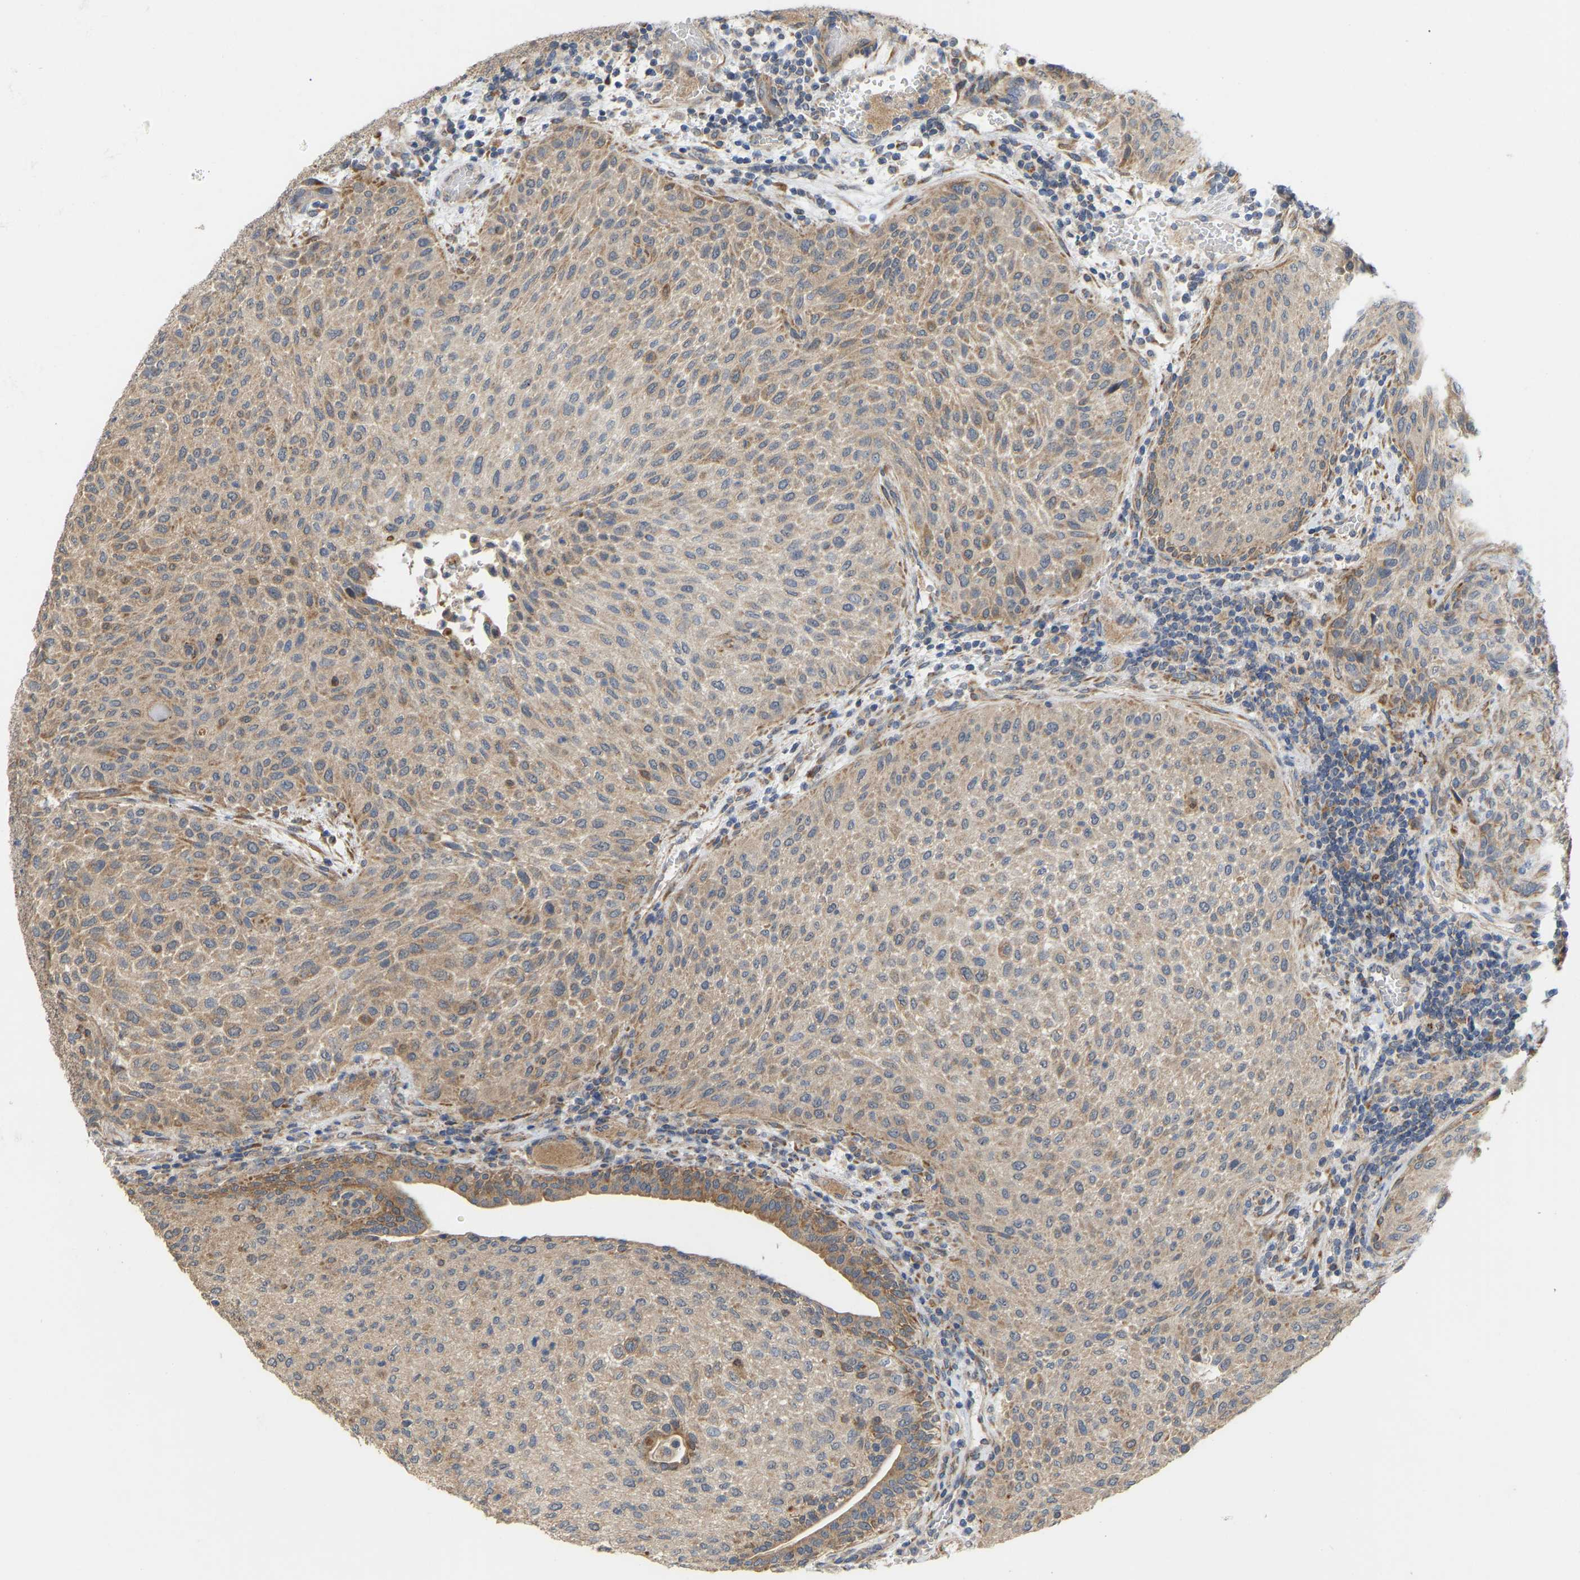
{"staining": {"intensity": "moderate", "quantity": "25%-75%", "location": "cytoplasmic/membranous"}, "tissue": "urothelial cancer", "cell_type": "Tumor cells", "image_type": "cancer", "snomed": [{"axis": "morphology", "description": "Urothelial carcinoma, High grade"}, {"axis": "topography", "description": "Urinary bladder"}], "caption": "Immunohistochemical staining of human high-grade urothelial carcinoma exhibits moderate cytoplasmic/membranous protein expression in about 25%-75% of tumor cells. Nuclei are stained in blue.", "gene": "HACD2", "patient": {"sex": "male", "age": 66}}